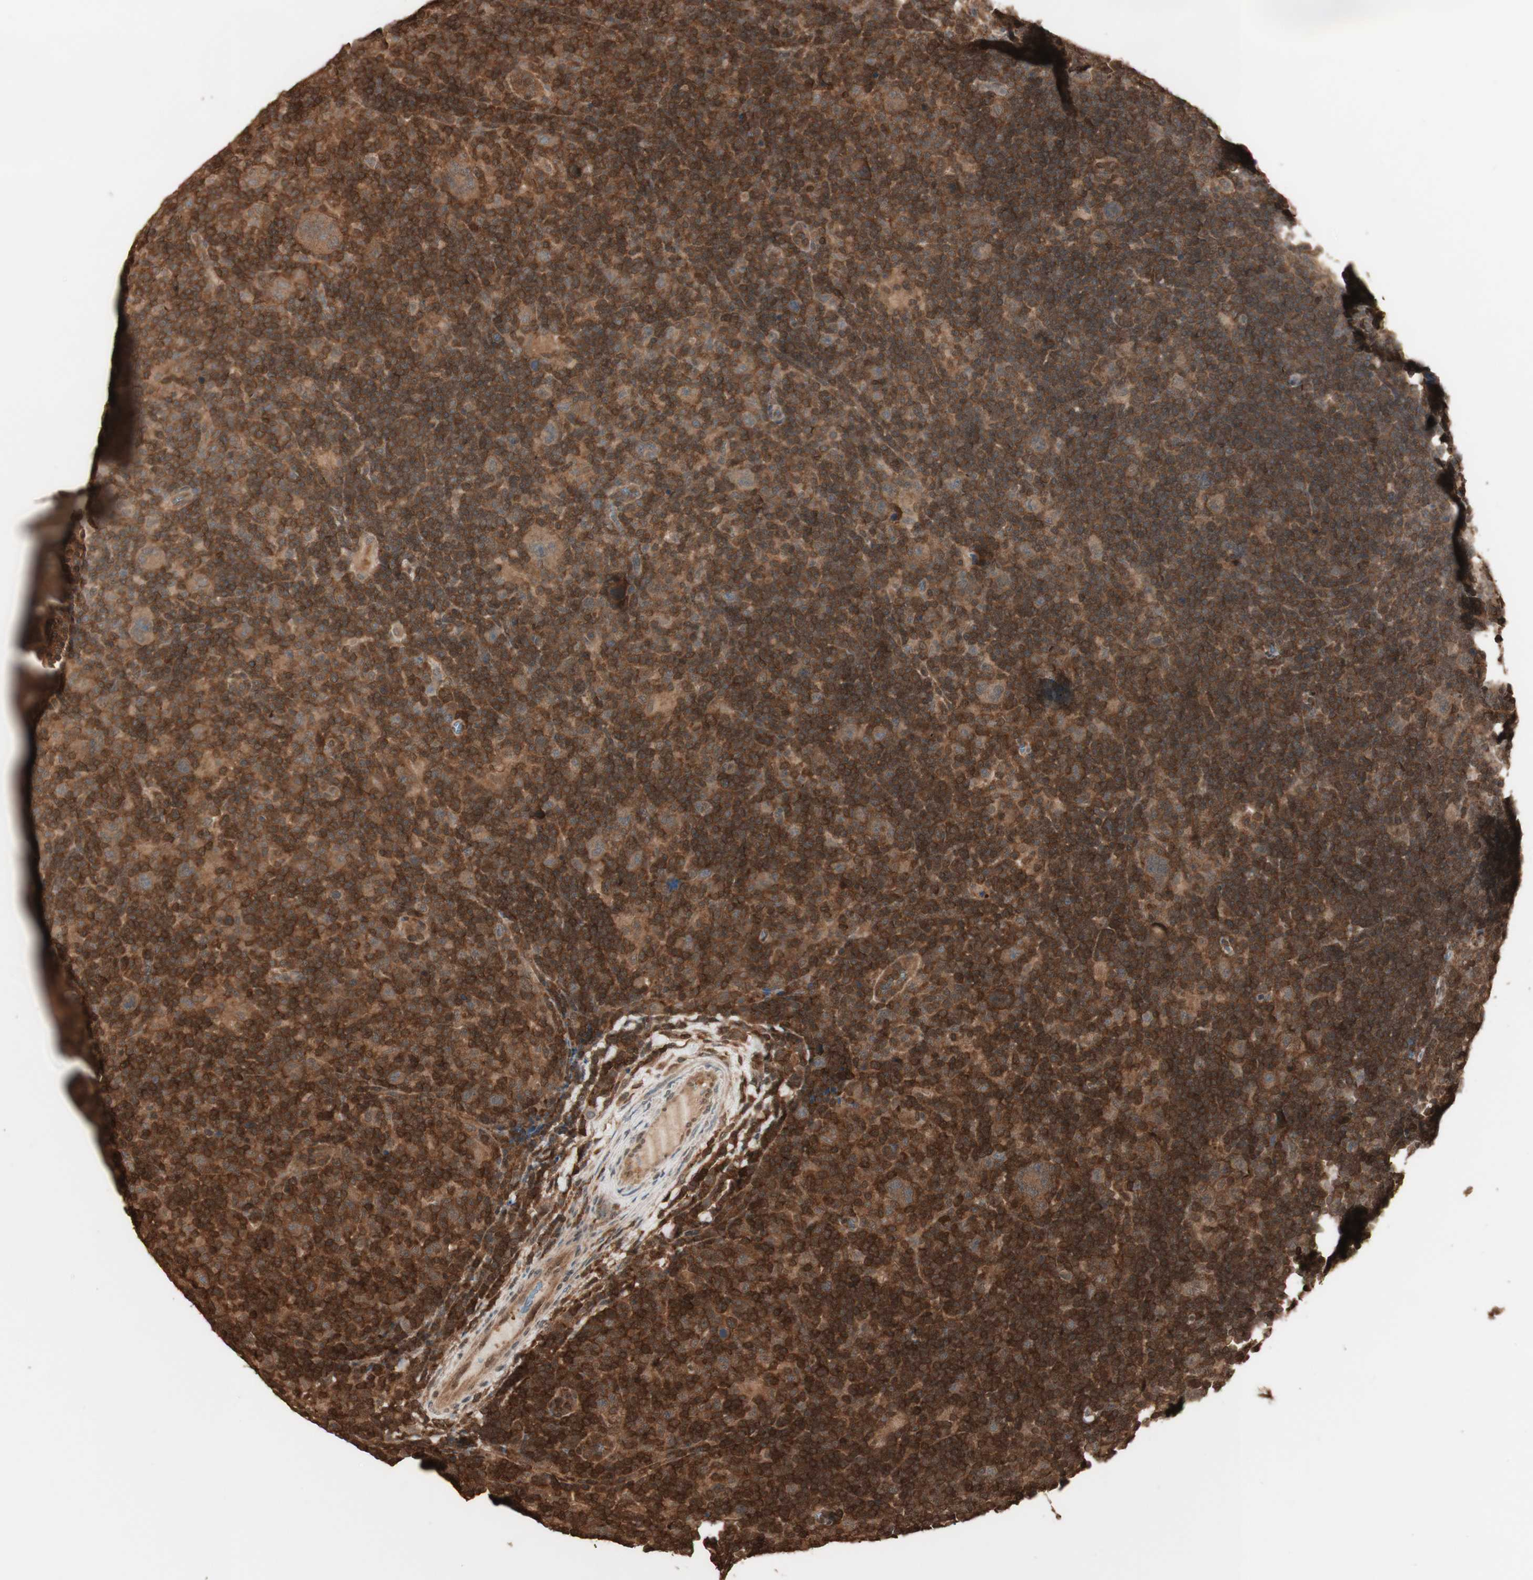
{"staining": {"intensity": "weak", "quantity": ">75%", "location": "cytoplasmic/membranous"}, "tissue": "lymphoma", "cell_type": "Tumor cells", "image_type": "cancer", "snomed": [{"axis": "morphology", "description": "Hodgkin's disease, NOS"}, {"axis": "topography", "description": "Lymph node"}], "caption": "This is an image of immunohistochemistry (IHC) staining of lymphoma, which shows weak positivity in the cytoplasmic/membranous of tumor cells.", "gene": "YWHAB", "patient": {"sex": "female", "age": 57}}